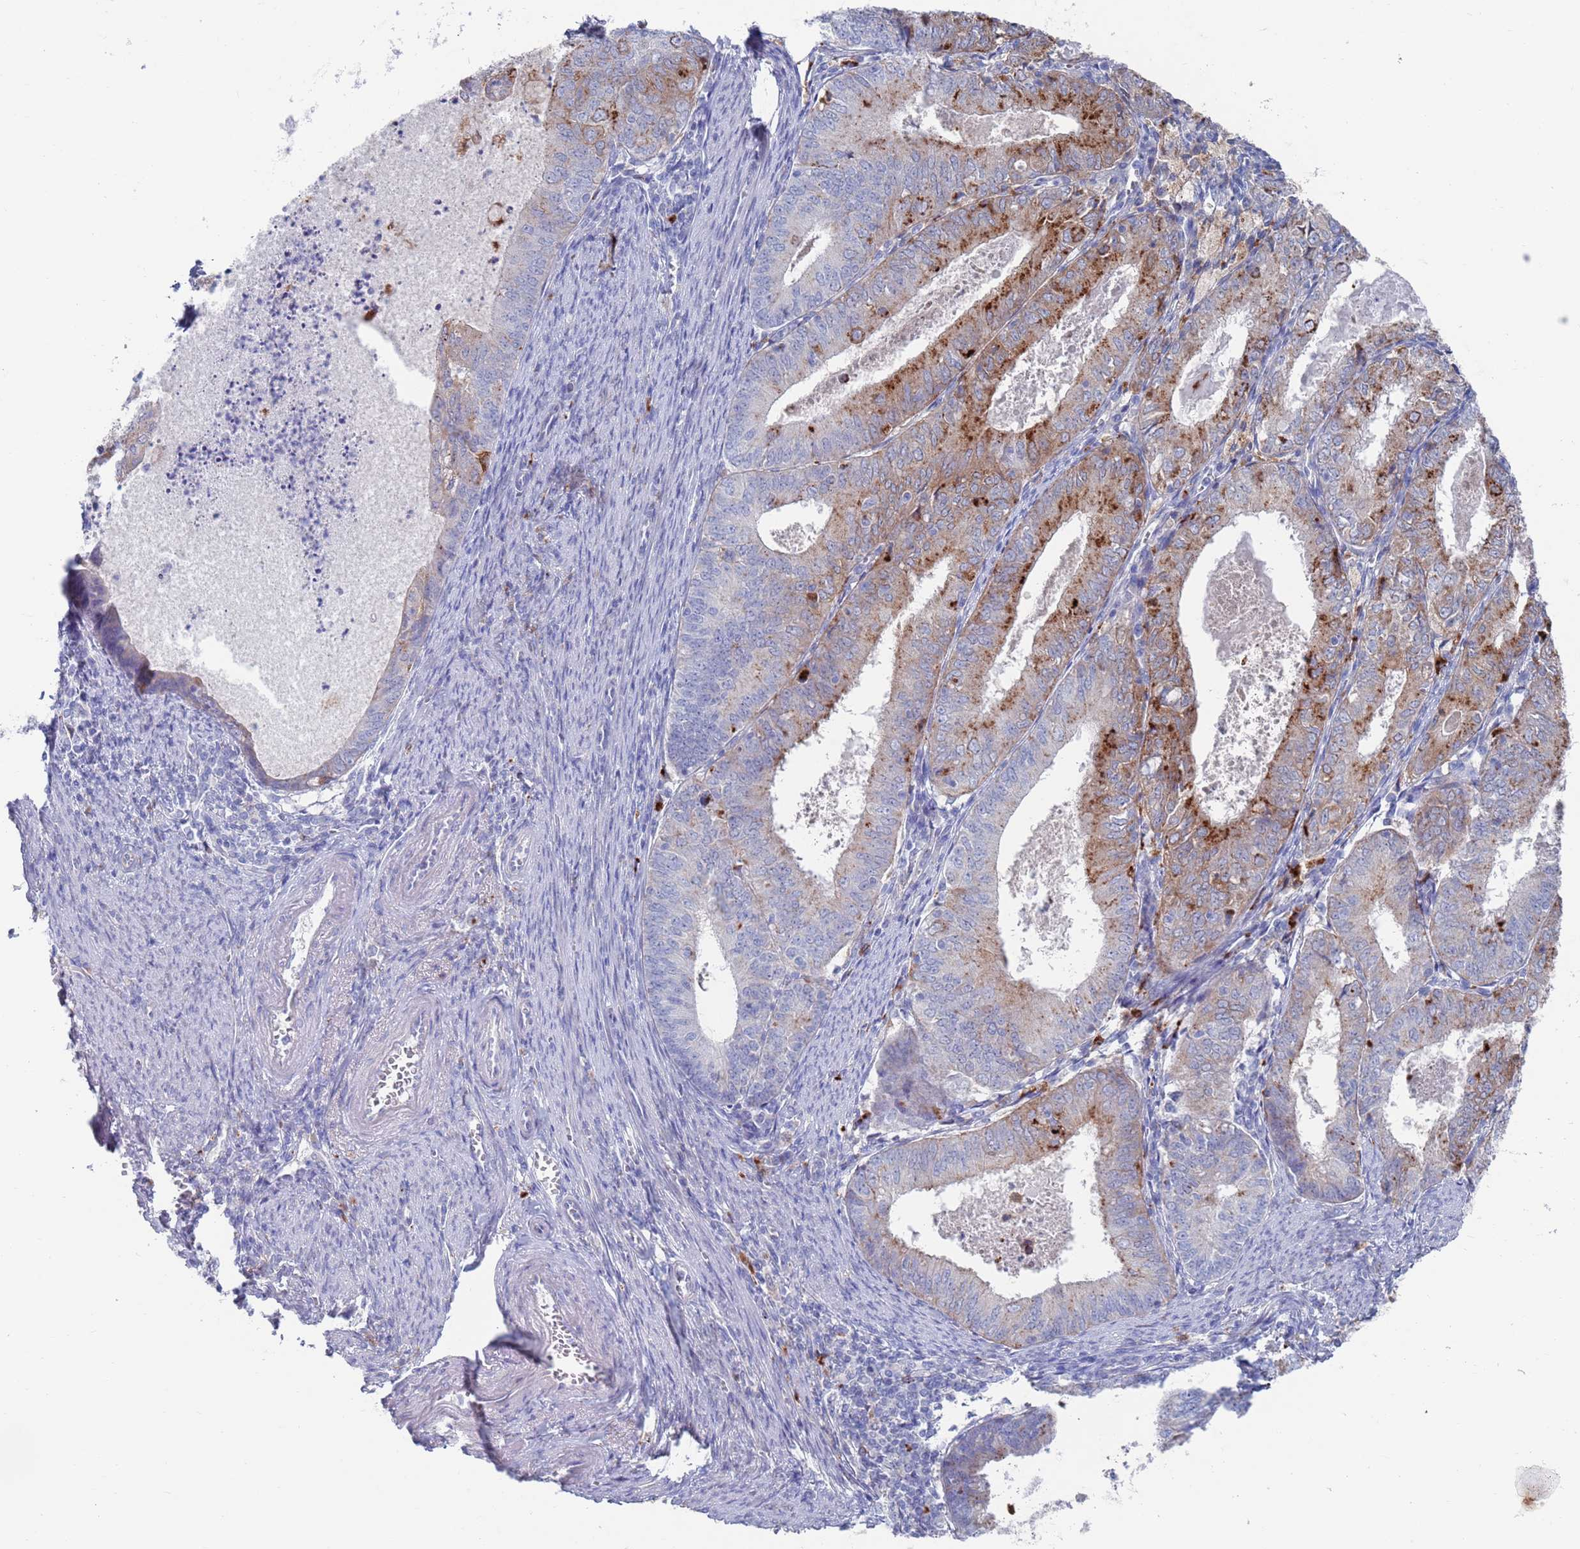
{"staining": {"intensity": "strong", "quantity": "<25%", "location": "cytoplasmic/membranous"}, "tissue": "endometrial cancer", "cell_type": "Tumor cells", "image_type": "cancer", "snomed": [{"axis": "morphology", "description": "Adenocarcinoma, NOS"}, {"axis": "topography", "description": "Endometrium"}], "caption": "Immunohistochemical staining of endometrial cancer (adenocarcinoma) shows medium levels of strong cytoplasmic/membranous protein positivity in approximately <25% of tumor cells.", "gene": "FUCA1", "patient": {"sex": "female", "age": 57}}